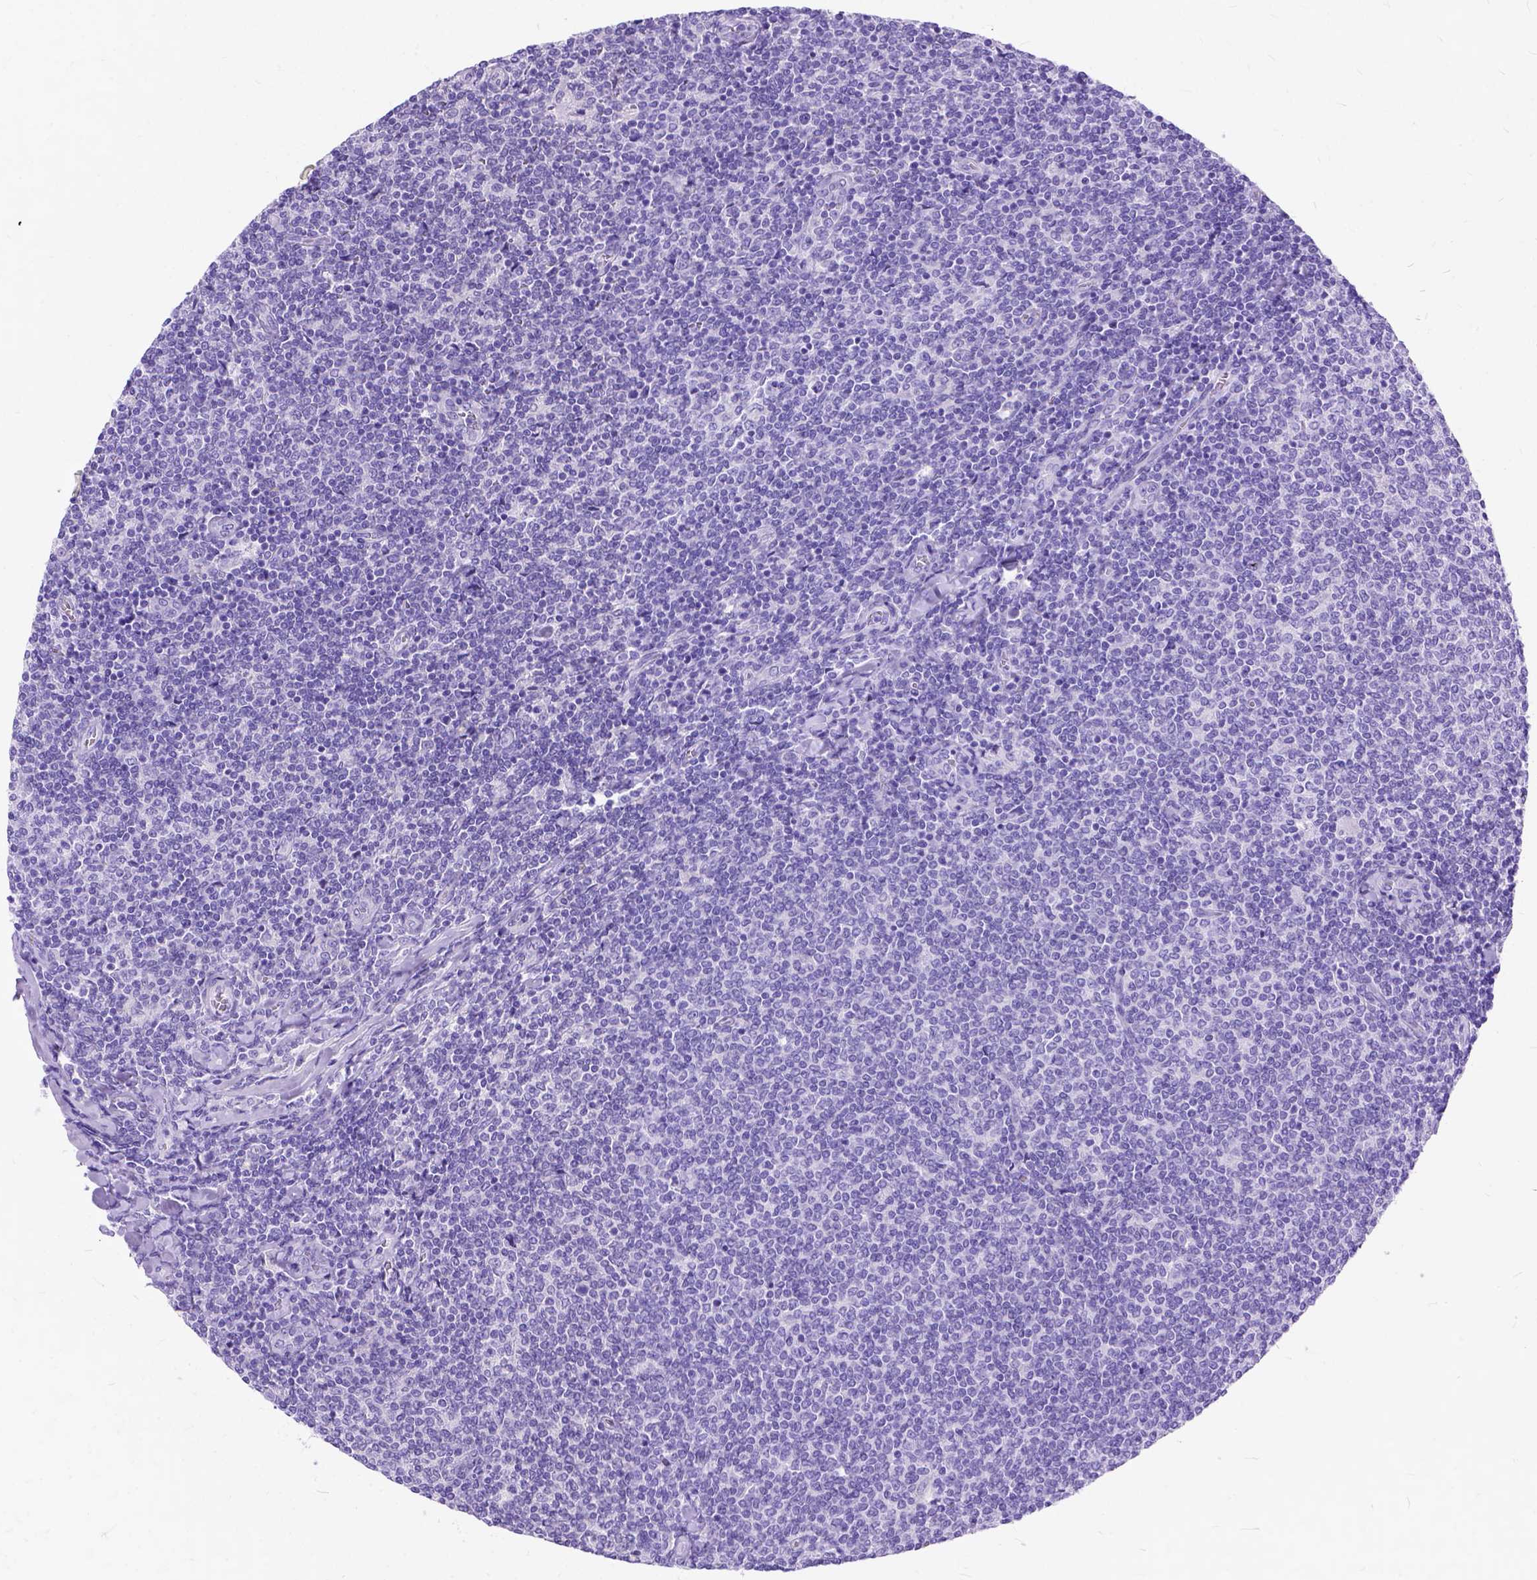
{"staining": {"intensity": "negative", "quantity": "none", "location": "none"}, "tissue": "lymphoma", "cell_type": "Tumor cells", "image_type": "cancer", "snomed": [{"axis": "morphology", "description": "Malignant lymphoma, non-Hodgkin's type, Low grade"}, {"axis": "topography", "description": "Lymph node"}], "caption": "Lymphoma was stained to show a protein in brown. There is no significant staining in tumor cells. (DAB (3,3'-diaminobenzidine) immunohistochemistry, high magnification).", "gene": "C1QTNF3", "patient": {"sex": "male", "age": 52}}